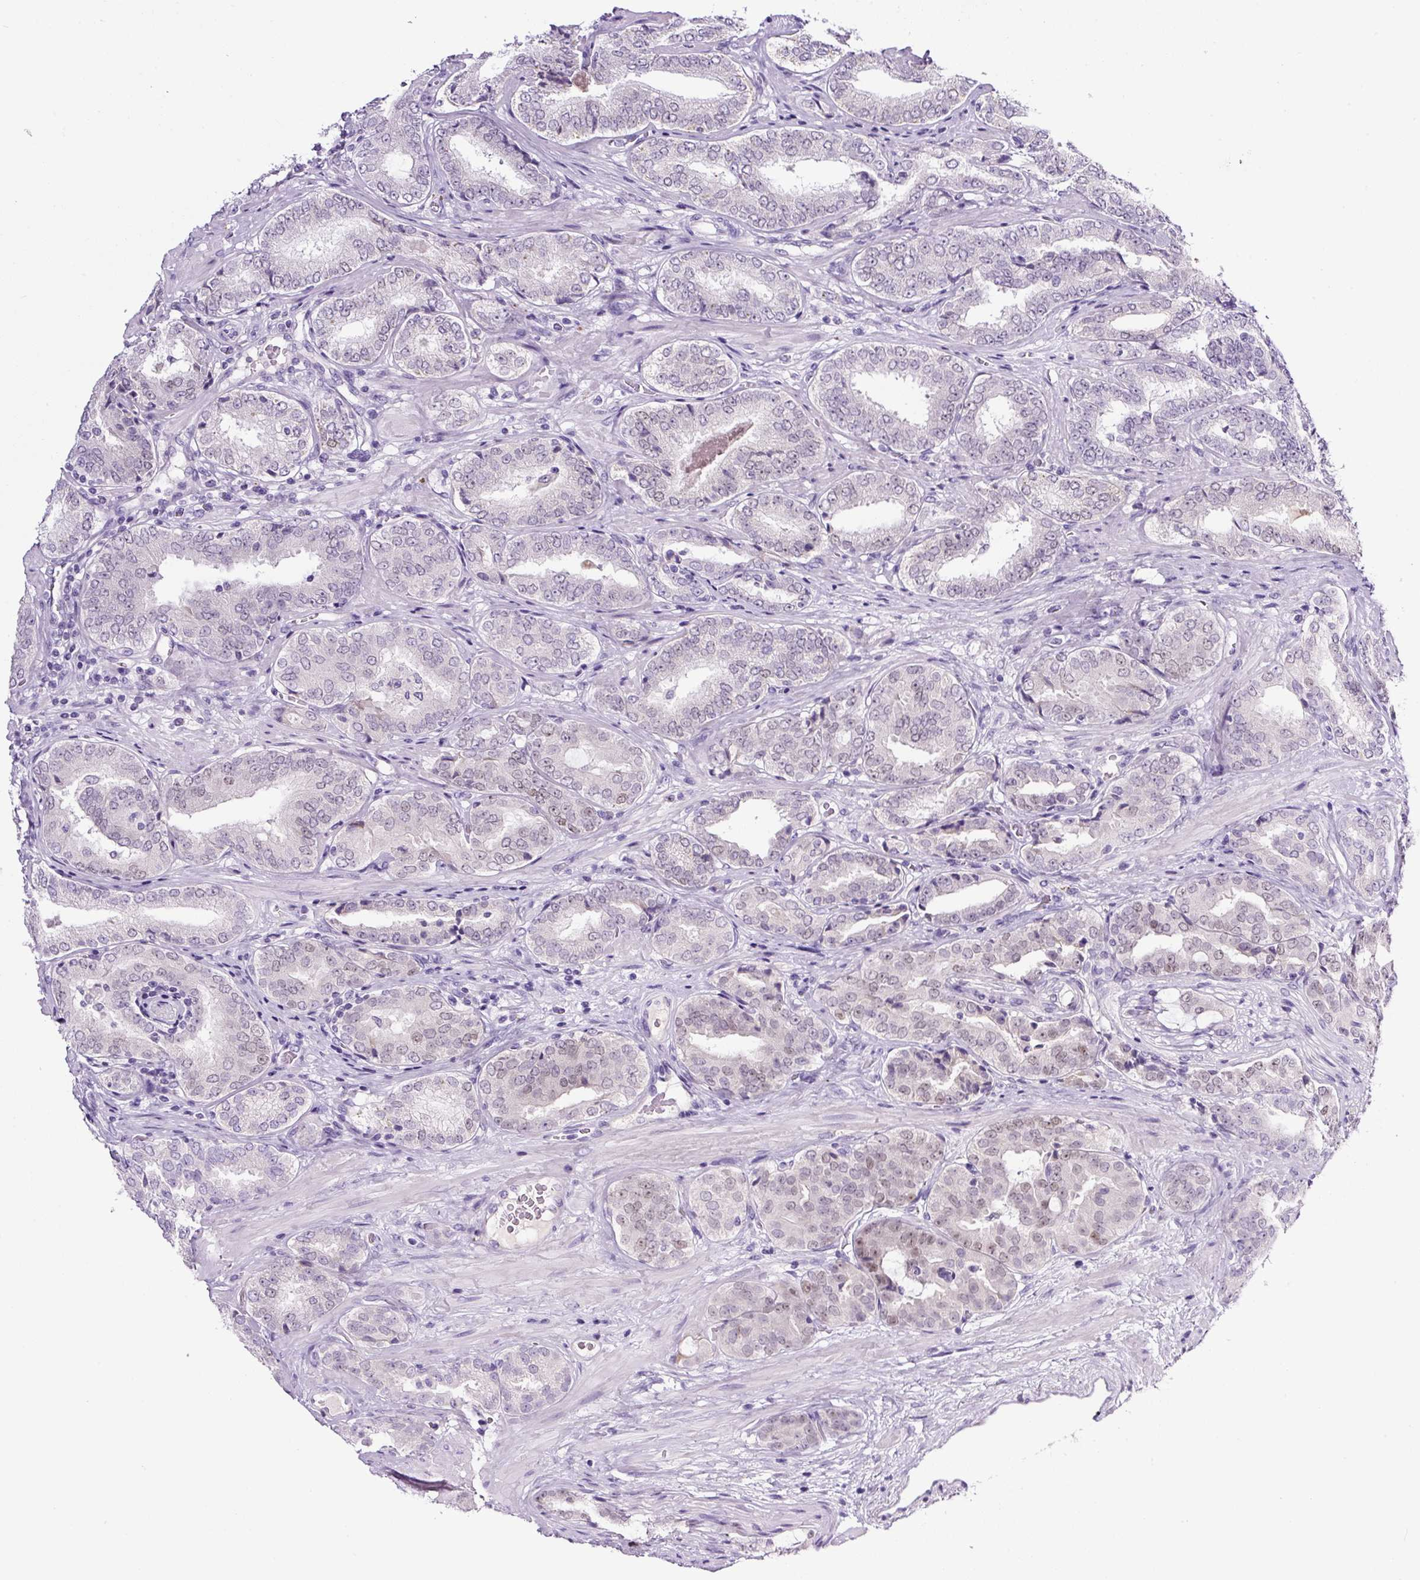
{"staining": {"intensity": "weak", "quantity": "<25%", "location": "nuclear"}, "tissue": "prostate cancer", "cell_type": "Tumor cells", "image_type": "cancer", "snomed": [{"axis": "morphology", "description": "Adenocarcinoma, High grade"}, {"axis": "topography", "description": "Prostate"}], "caption": "This is an immunohistochemistry (IHC) histopathology image of prostate cancer (adenocarcinoma (high-grade)). There is no expression in tumor cells.", "gene": "SP8", "patient": {"sex": "male", "age": 72}}